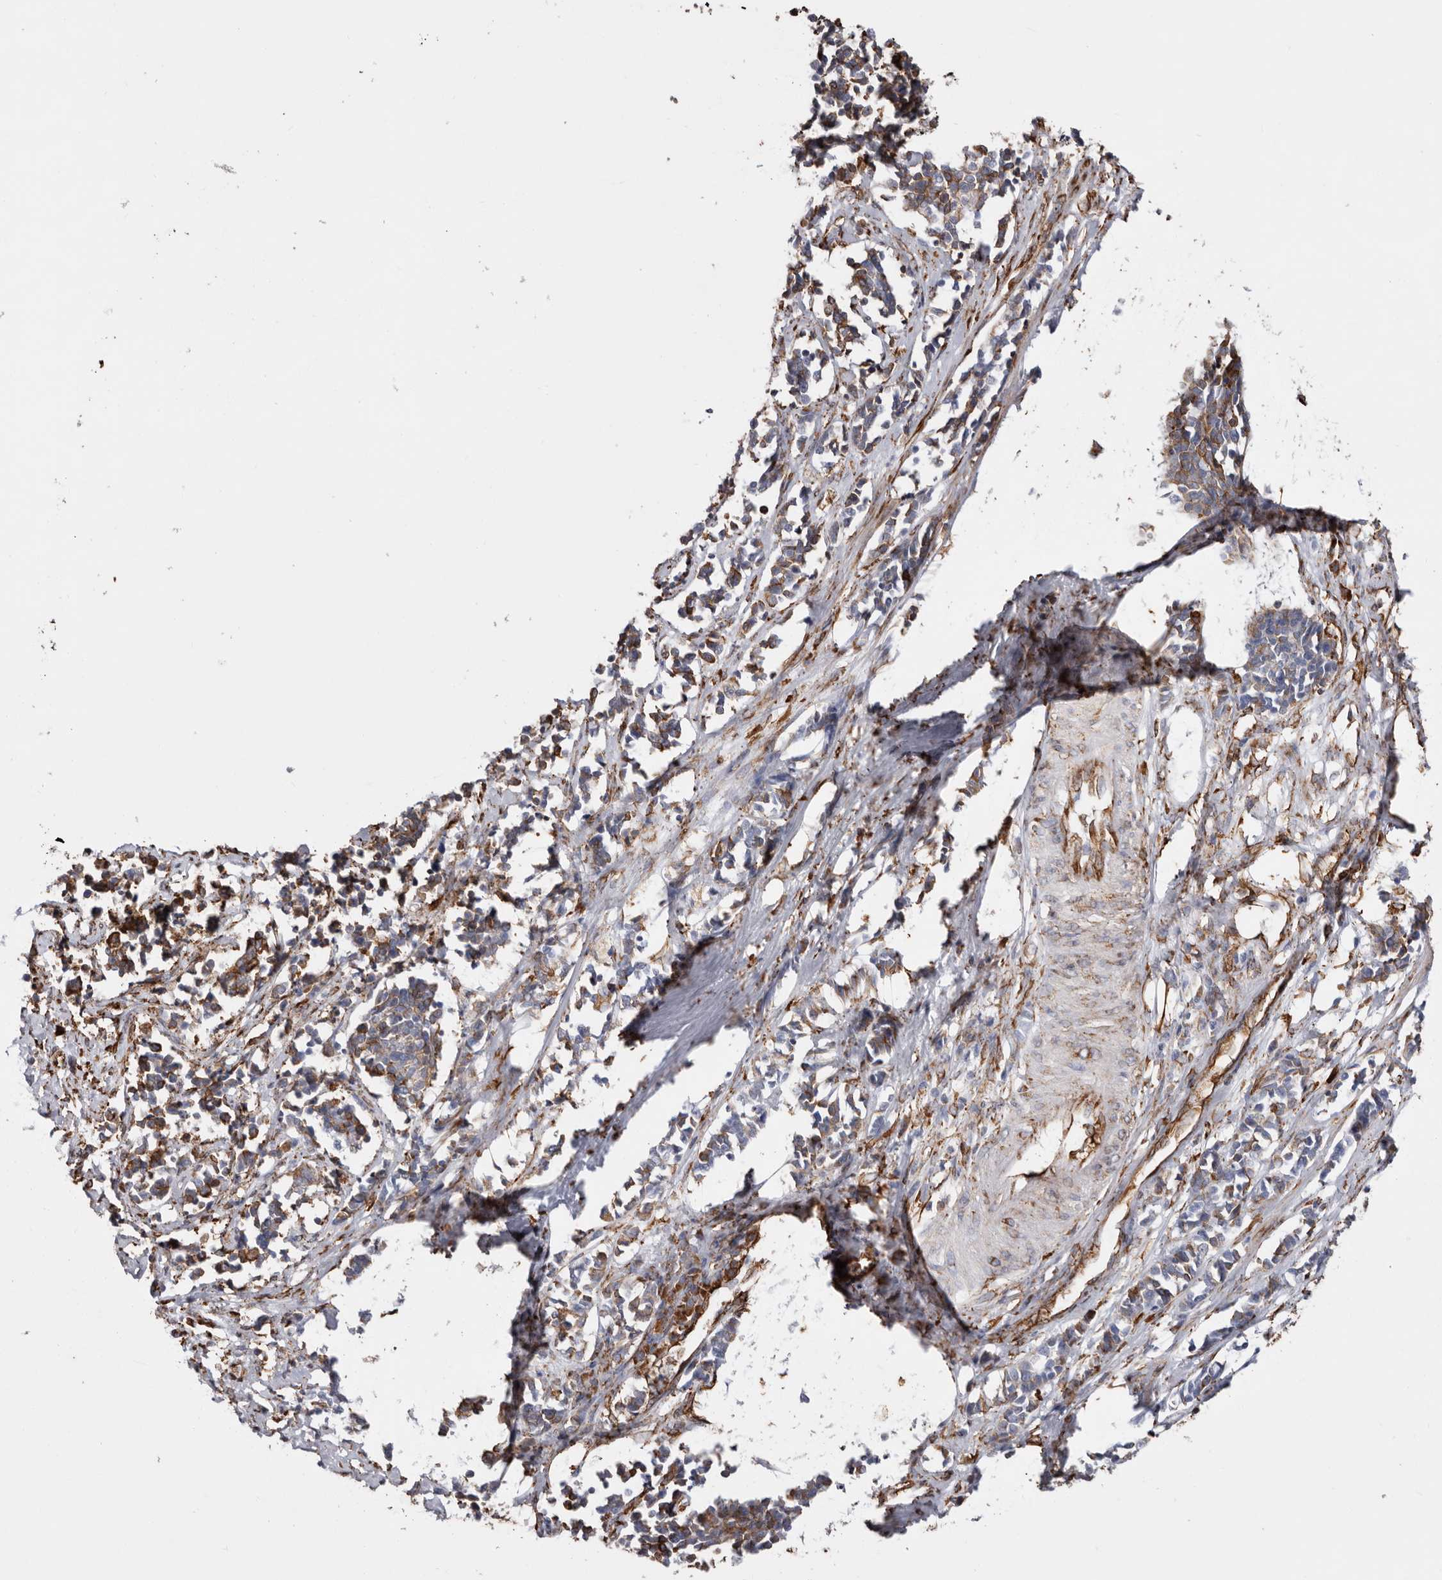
{"staining": {"intensity": "moderate", "quantity": "<25%", "location": "cytoplasmic/membranous"}, "tissue": "cervical cancer", "cell_type": "Tumor cells", "image_type": "cancer", "snomed": [{"axis": "morphology", "description": "Normal tissue, NOS"}, {"axis": "morphology", "description": "Squamous cell carcinoma, NOS"}, {"axis": "topography", "description": "Cervix"}], "caption": "This is a micrograph of immunohistochemistry staining of squamous cell carcinoma (cervical), which shows moderate positivity in the cytoplasmic/membranous of tumor cells.", "gene": "SEMA3E", "patient": {"sex": "female", "age": 35}}